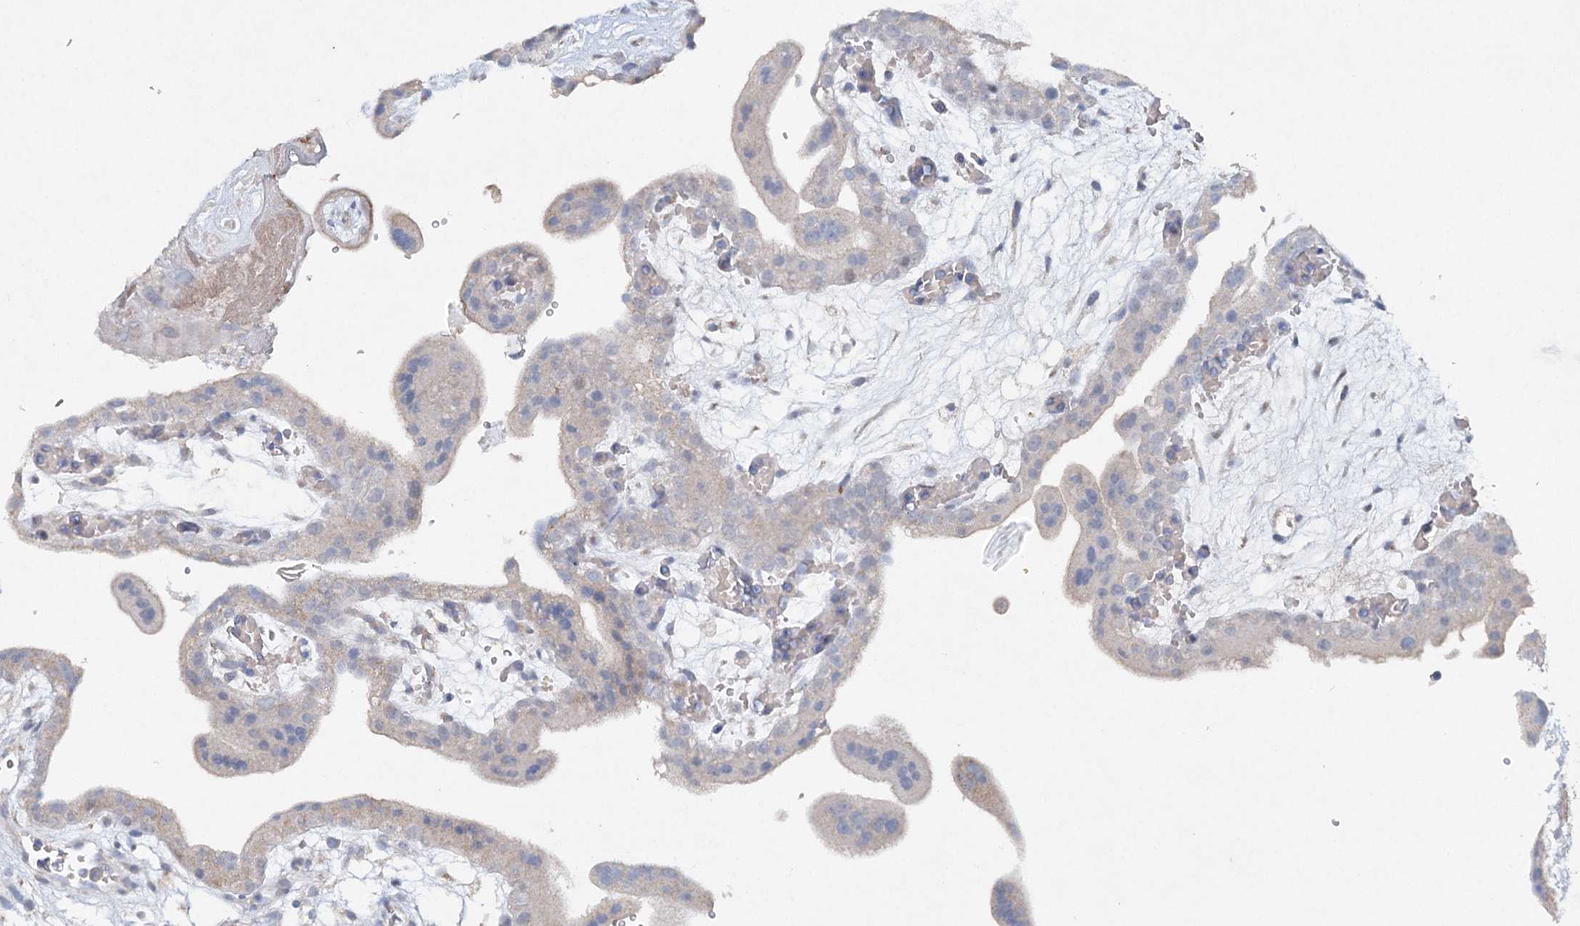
{"staining": {"intensity": "negative", "quantity": "none", "location": "none"}, "tissue": "placenta", "cell_type": "Decidual cells", "image_type": "normal", "snomed": [{"axis": "morphology", "description": "Normal tissue, NOS"}, {"axis": "topography", "description": "Placenta"}], "caption": "Placenta stained for a protein using IHC displays no expression decidual cells.", "gene": "RFX6", "patient": {"sex": "female", "age": 18}}